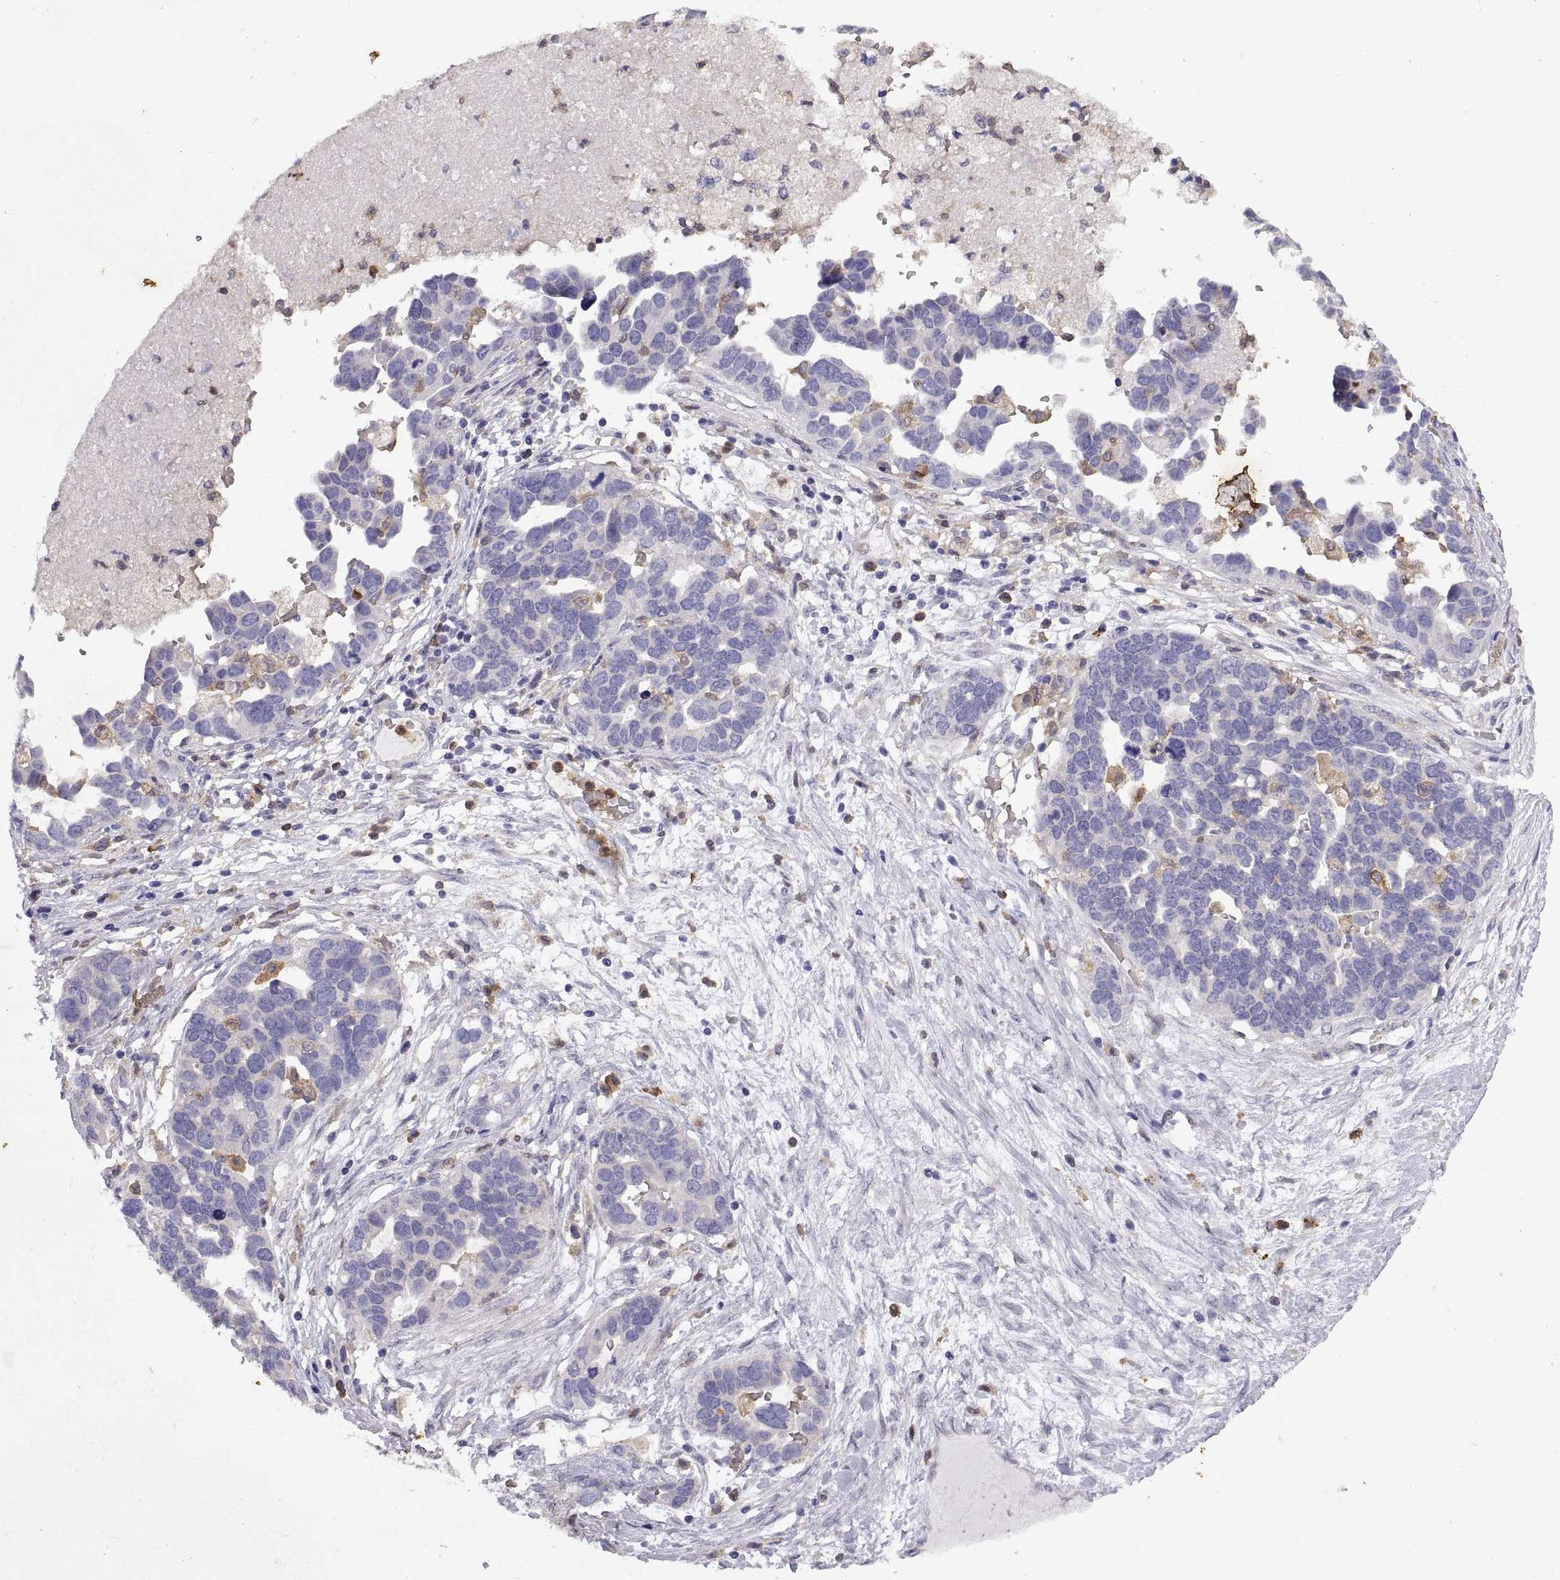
{"staining": {"intensity": "negative", "quantity": "none", "location": "none"}, "tissue": "ovarian cancer", "cell_type": "Tumor cells", "image_type": "cancer", "snomed": [{"axis": "morphology", "description": "Cystadenocarcinoma, serous, NOS"}, {"axis": "topography", "description": "Ovary"}], "caption": "High power microscopy image of an immunohistochemistry micrograph of ovarian cancer, revealing no significant positivity in tumor cells. (Stains: DAB immunohistochemistry (IHC) with hematoxylin counter stain, Microscopy: brightfield microscopy at high magnification).", "gene": "DOK3", "patient": {"sex": "female", "age": 54}}